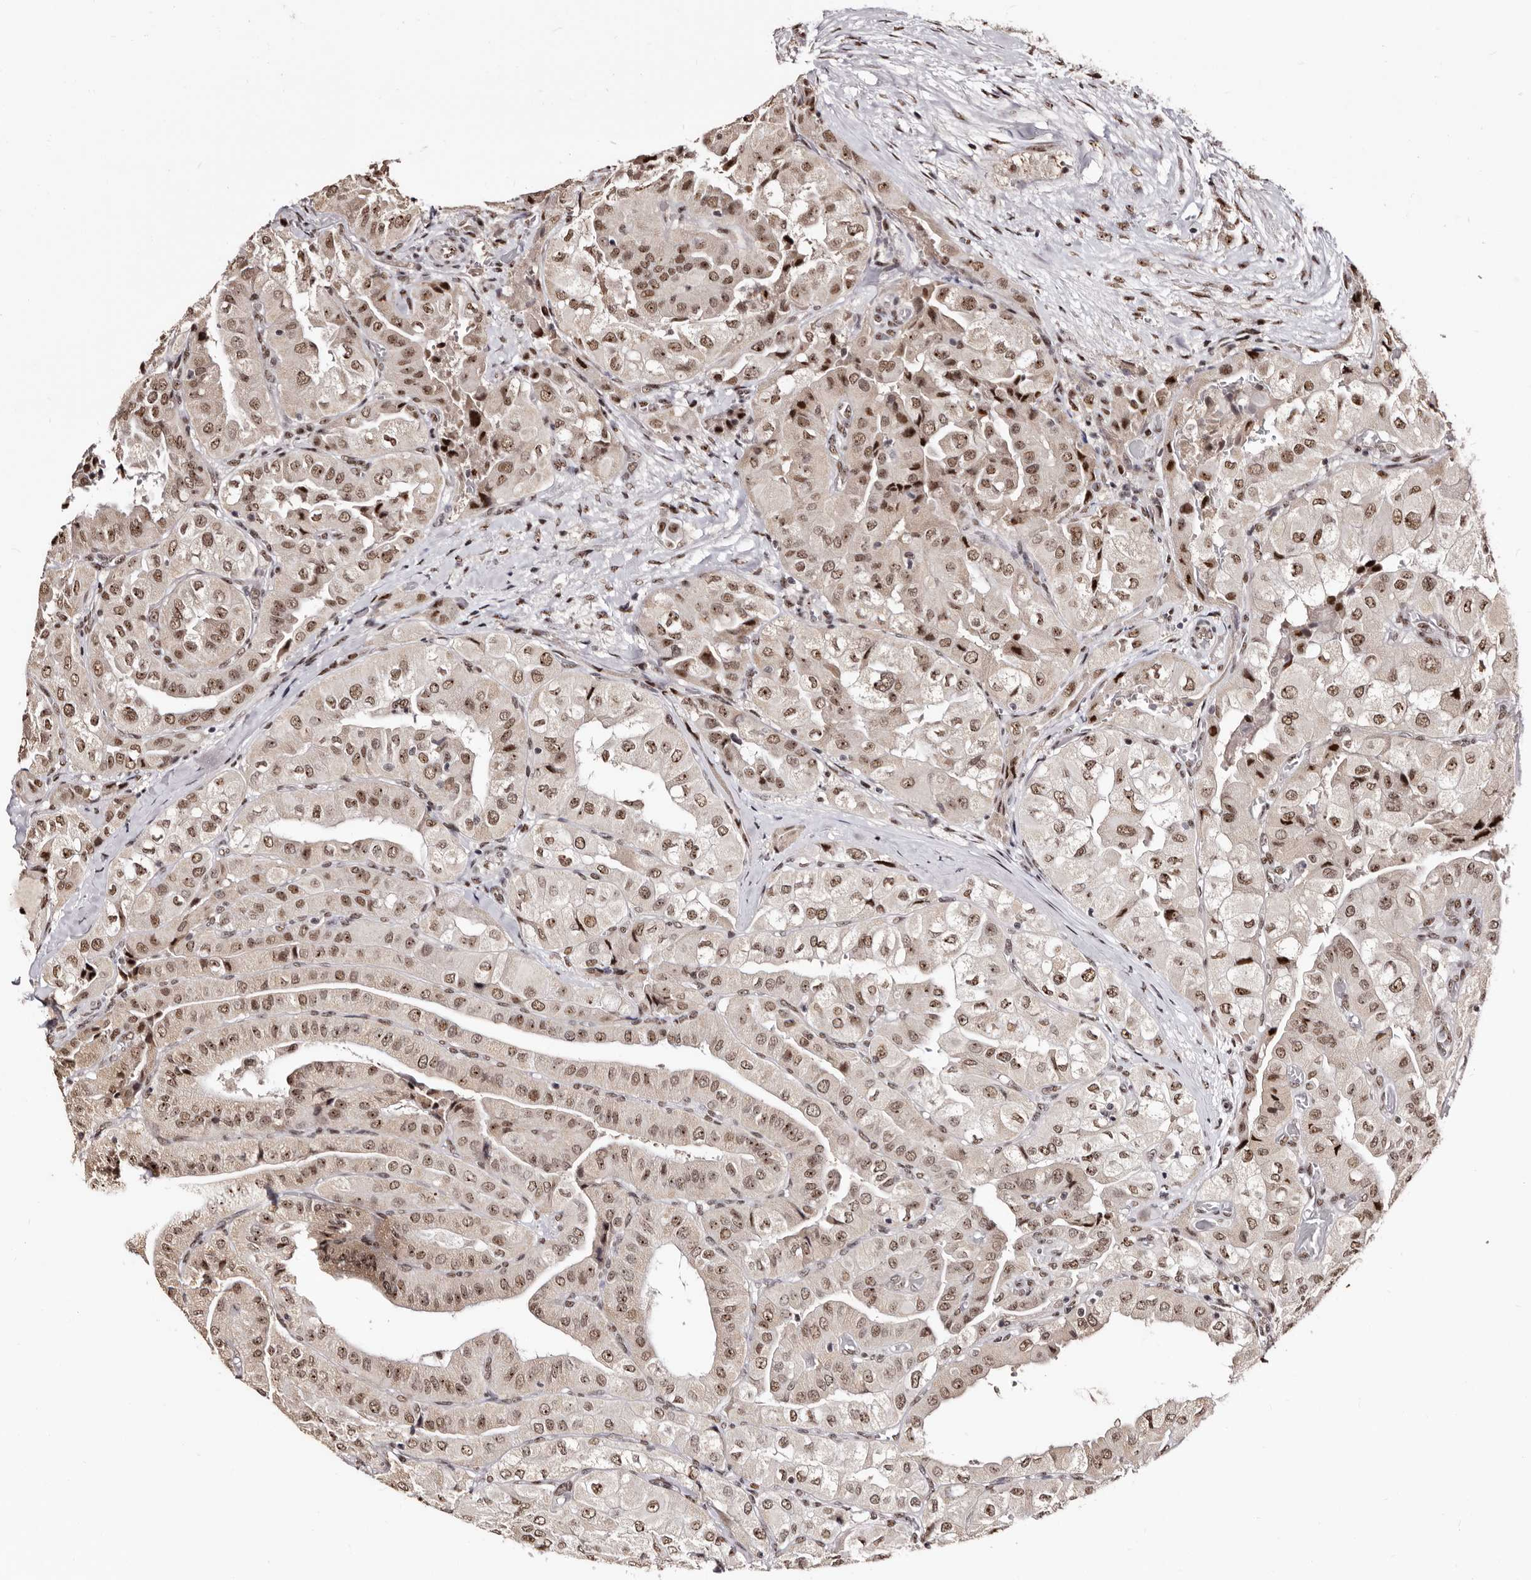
{"staining": {"intensity": "moderate", "quantity": ">75%", "location": "nuclear"}, "tissue": "thyroid cancer", "cell_type": "Tumor cells", "image_type": "cancer", "snomed": [{"axis": "morphology", "description": "Papillary adenocarcinoma, NOS"}, {"axis": "topography", "description": "Thyroid gland"}], "caption": "DAB (3,3'-diaminobenzidine) immunohistochemical staining of papillary adenocarcinoma (thyroid) shows moderate nuclear protein staining in approximately >75% of tumor cells. (DAB = brown stain, brightfield microscopy at high magnification).", "gene": "ANAPC11", "patient": {"sex": "female", "age": 59}}